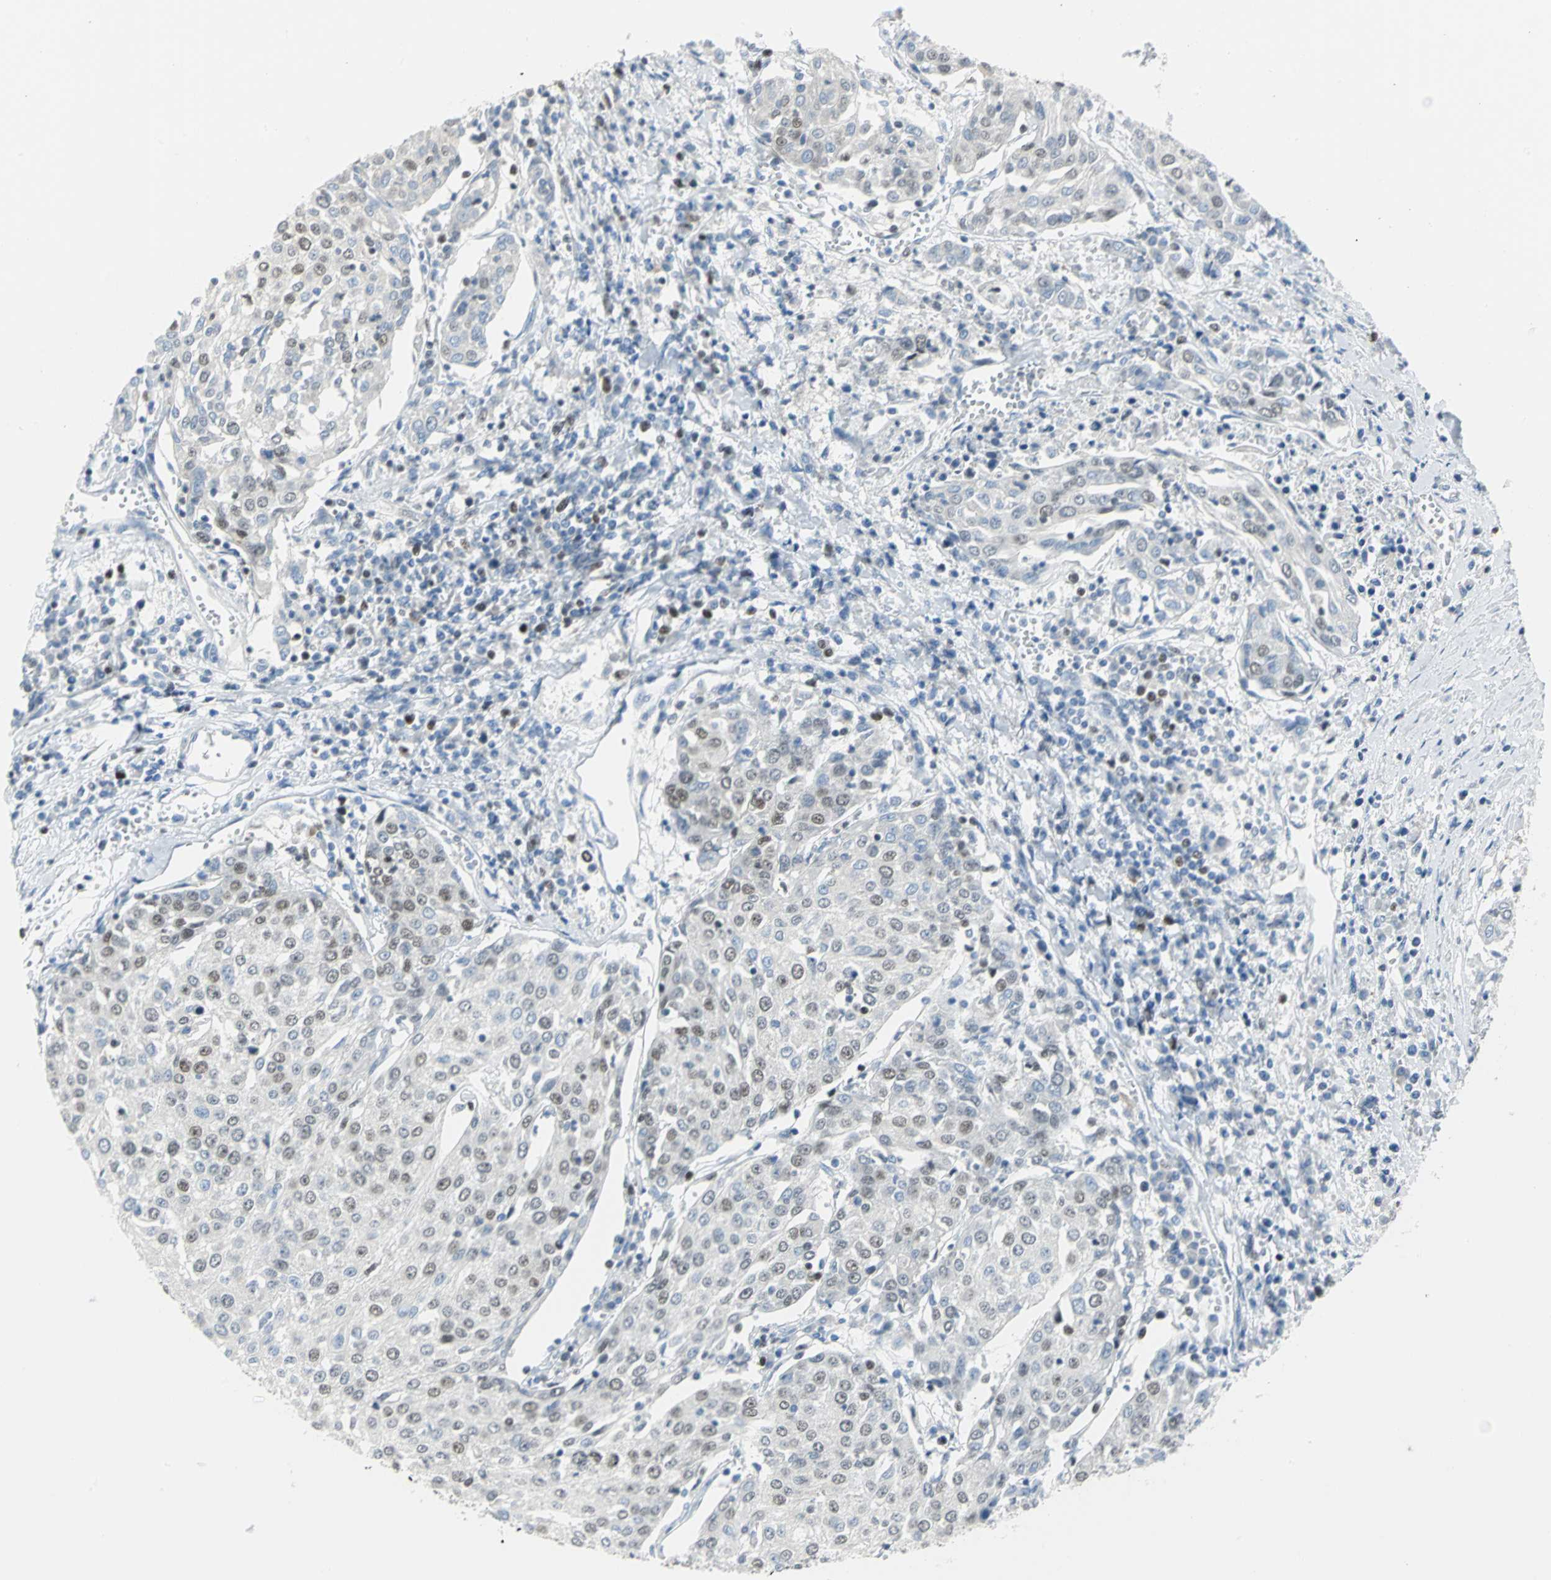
{"staining": {"intensity": "moderate", "quantity": "25%-75%", "location": "nuclear"}, "tissue": "urothelial cancer", "cell_type": "Tumor cells", "image_type": "cancer", "snomed": [{"axis": "morphology", "description": "Urothelial carcinoma, High grade"}, {"axis": "topography", "description": "Urinary bladder"}], "caption": "This is a micrograph of immunohistochemistry (IHC) staining of urothelial cancer, which shows moderate expression in the nuclear of tumor cells.", "gene": "MCM4", "patient": {"sex": "female", "age": 85}}